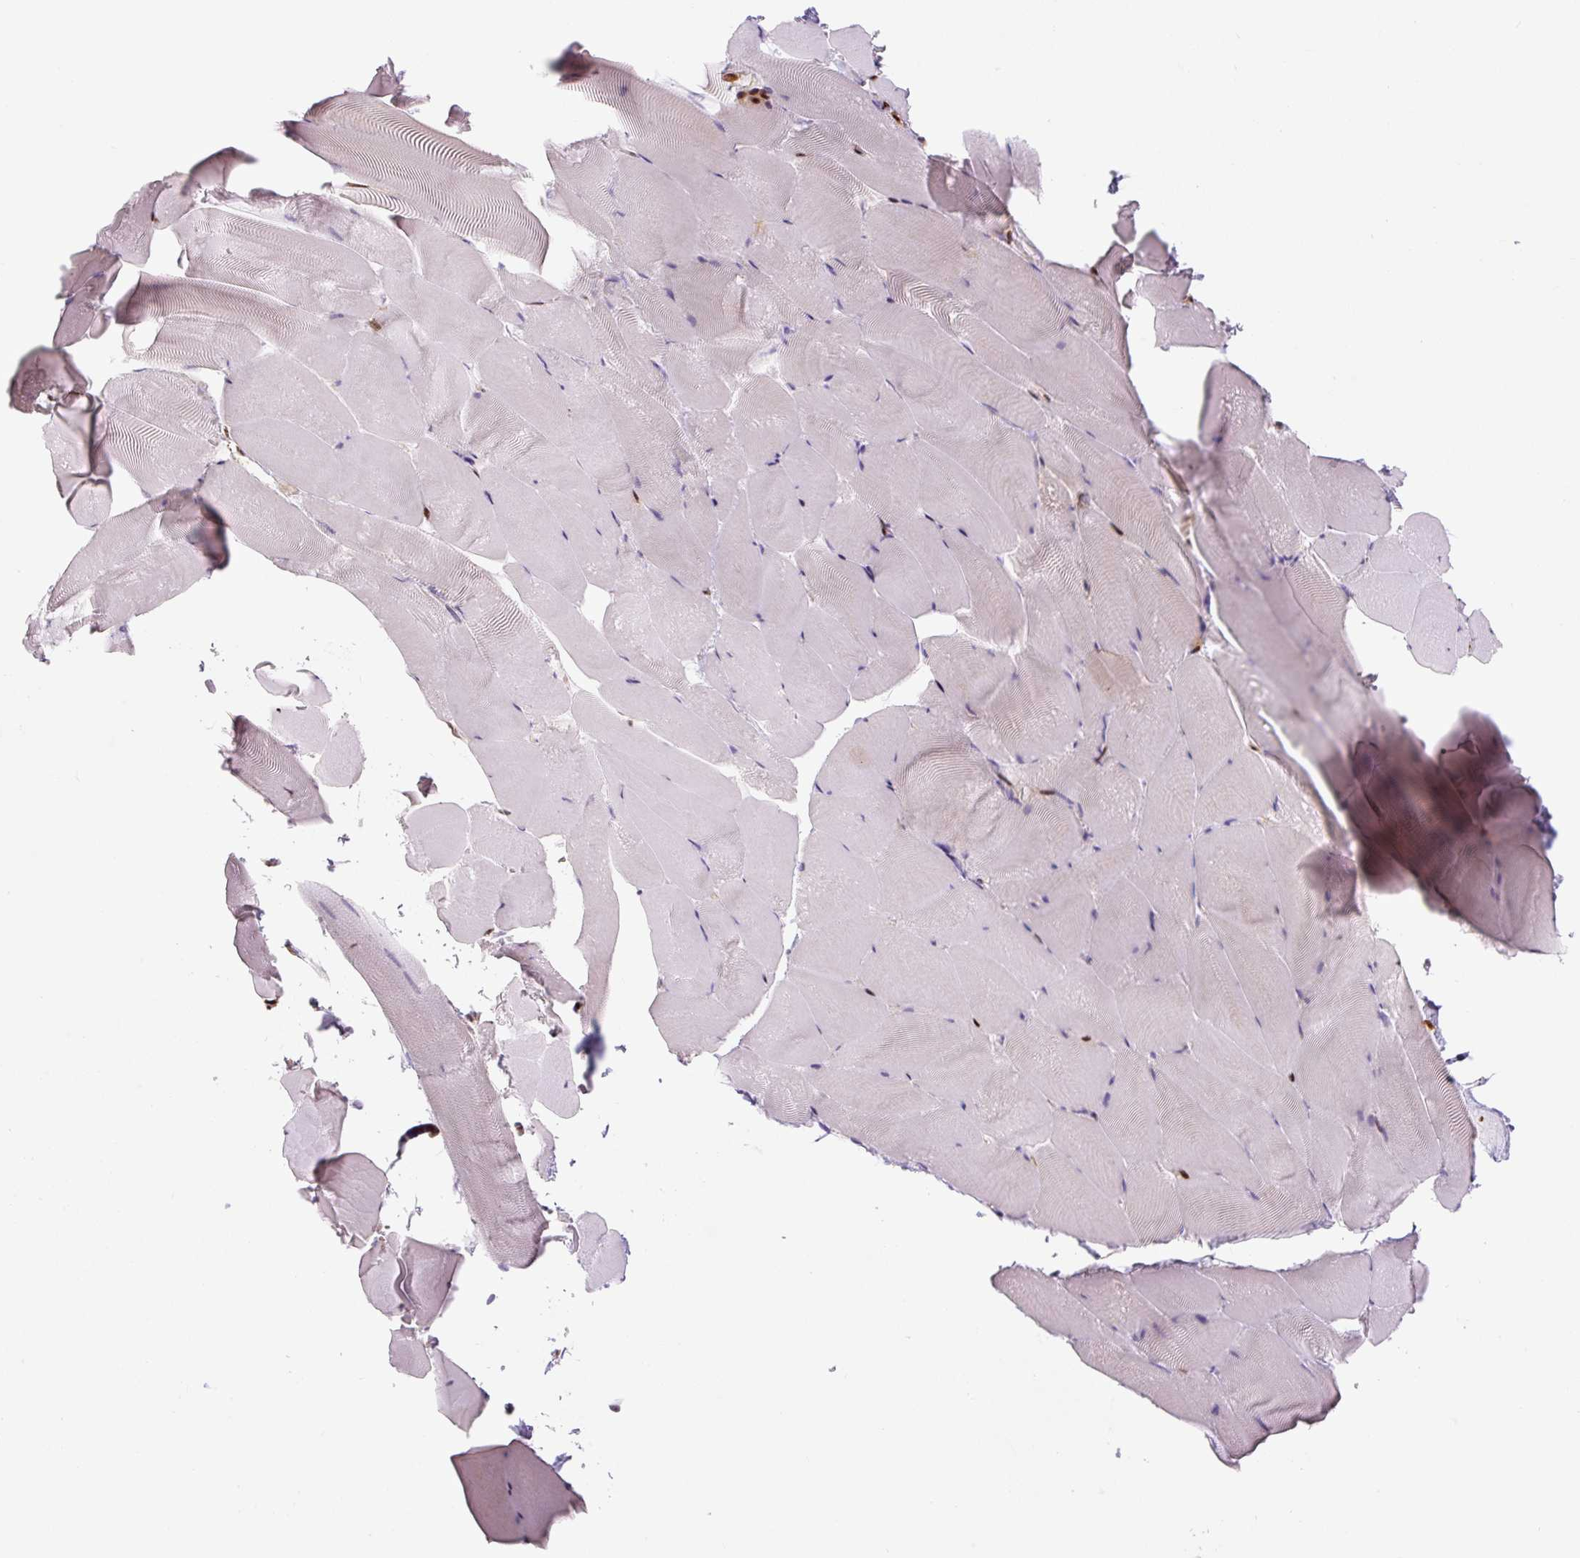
{"staining": {"intensity": "strong", "quantity": "25%-75%", "location": "nuclear"}, "tissue": "skeletal muscle", "cell_type": "Myocytes", "image_type": "normal", "snomed": [{"axis": "morphology", "description": "Normal tissue, NOS"}, {"axis": "topography", "description": "Skeletal muscle"}], "caption": "A high-resolution micrograph shows immunohistochemistry (IHC) staining of benign skeletal muscle, which displays strong nuclear expression in about 25%-75% of myocytes.", "gene": "FUS", "patient": {"sex": "female", "age": 64}}